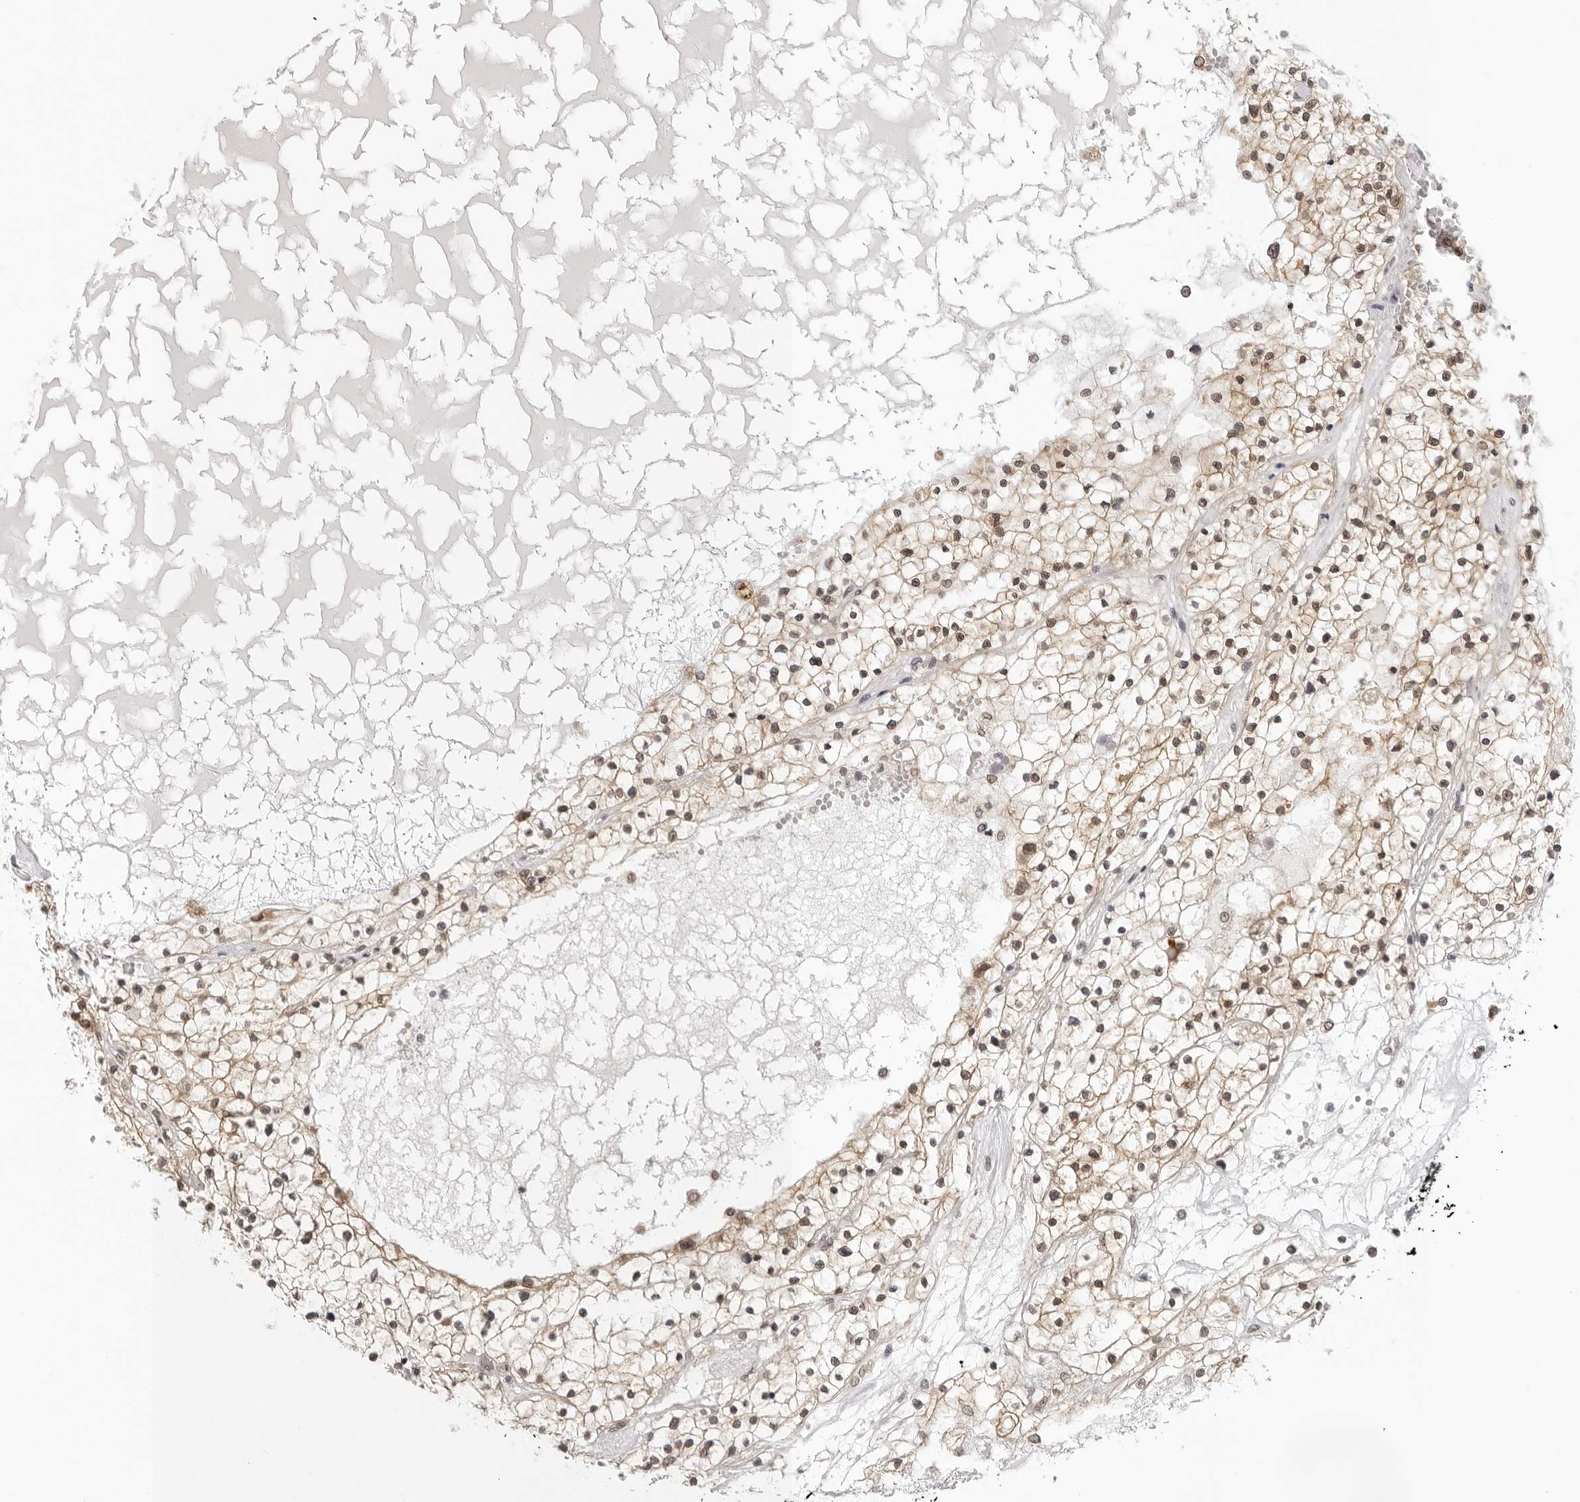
{"staining": {"intensity": "weak", "quantity": "25%-75%", "location": "cytoplasmic/membranous"}, "tissue": "renal cancer", "cell_type": "Tumor cells", "image_type": "cancer", "snomed": [{"axis": "morphology", "description": "Normal tissue, NOS"}, {"axis": "morphology", "description": "Adenocarcinoma, NOS"}, {"axis": "topography", "description": "Kidney"}], "caption": "This is an image of IHC staining of renal adenocarcinoma, which shows weak expression in the cytoplasmic/membranous of tumor cells.", "gene": "WDR77", "patient": {"sex": "male", "age": 68}}